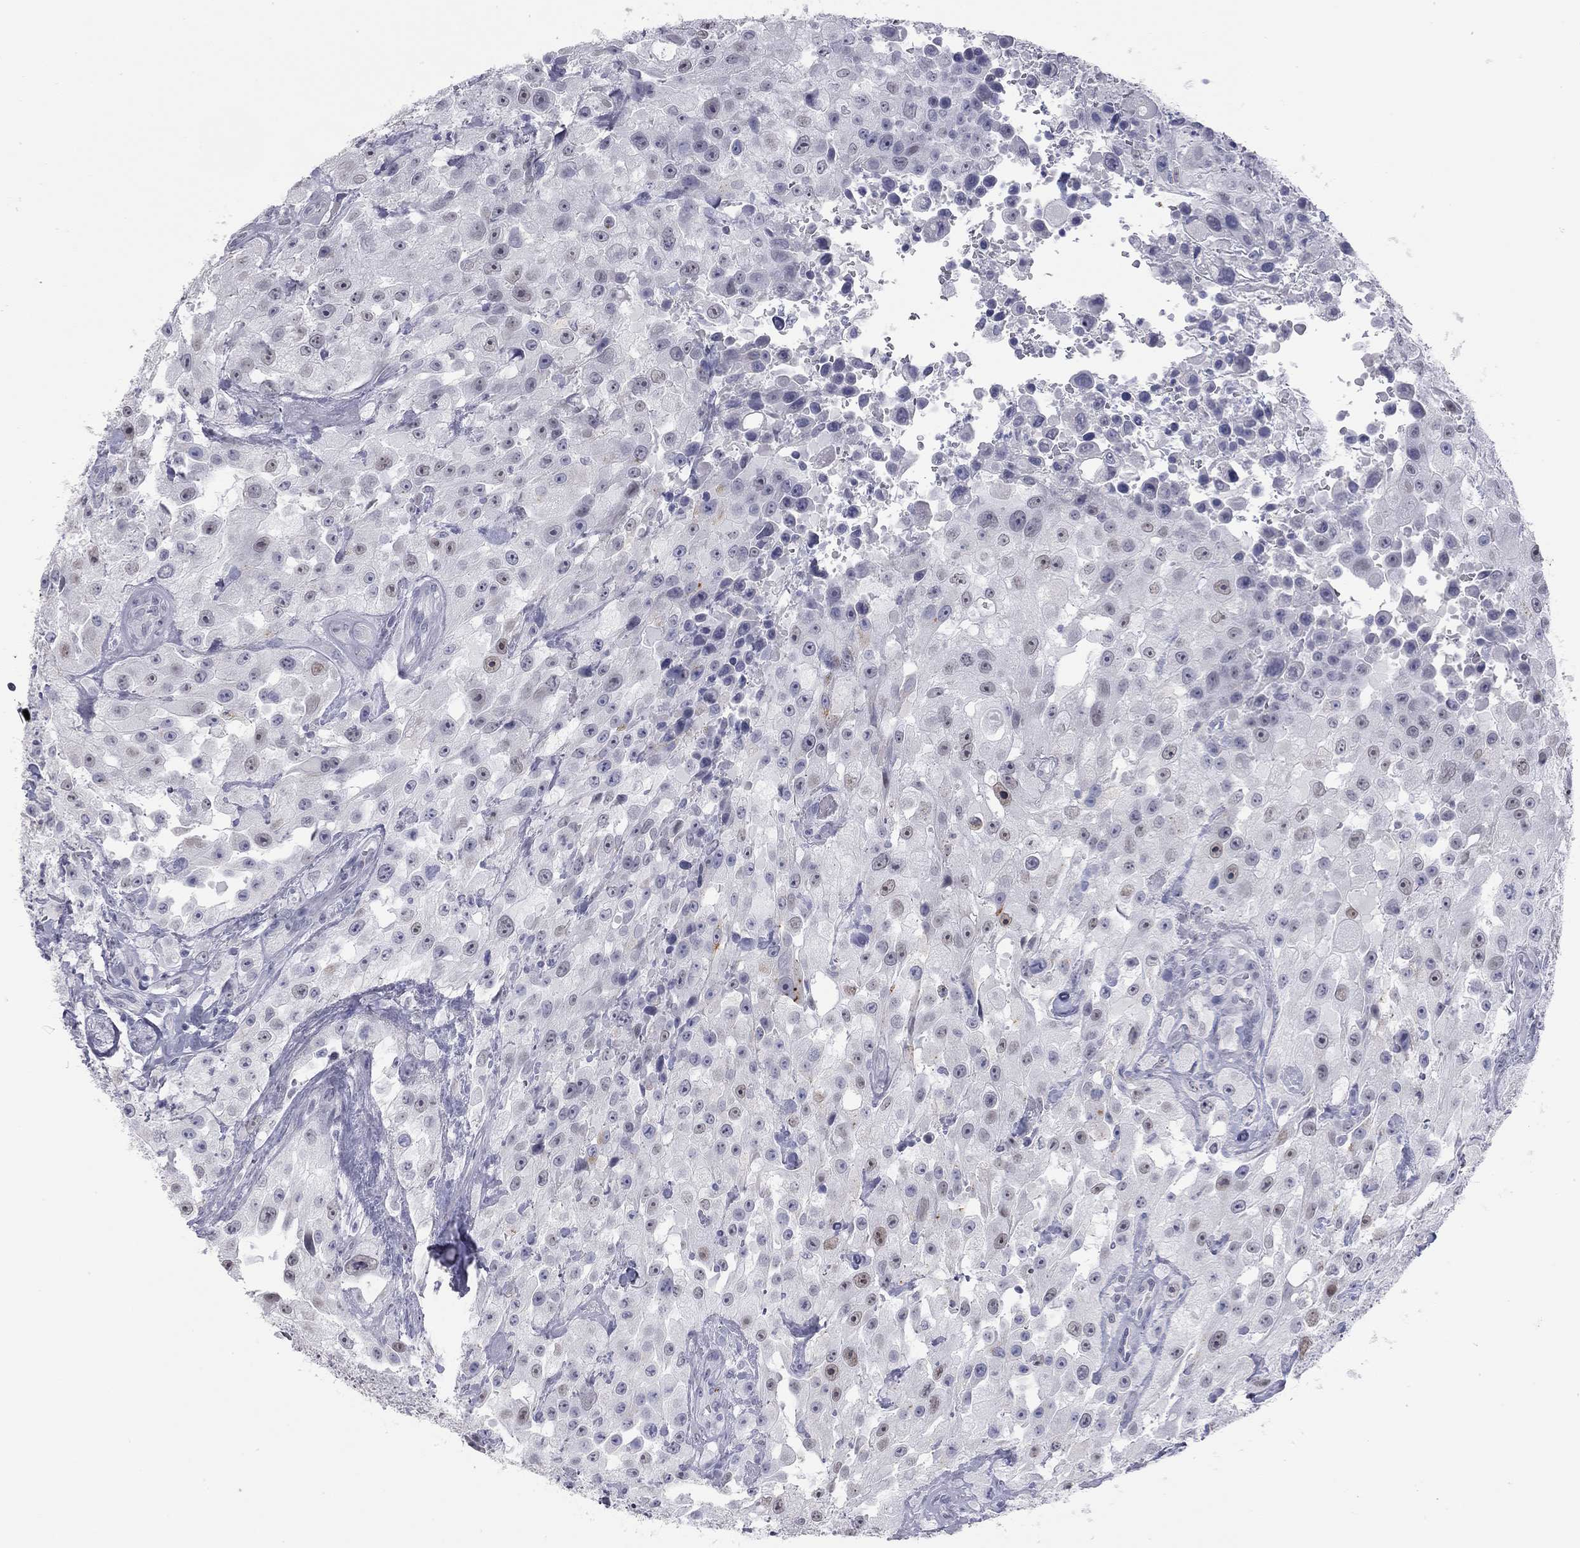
{"staining": {"intensity": "negative", "quantity": "none", "location": "none"}, "tissue": "urothelial cancer", "cell_type": "Tumor cells", "image_type": "cancer", "snomed": [{"axis": "morphology", "description": "Urothelial carcinoma, High grade"}, {"axis": "topography", "description": "Urinary bladder"}], "caption": "This micrograph is of high-grade urothelial carcinoma stained with immunohistochemistry to label a protein in brown with the nuclei are counter-stained blue. There is no expression in tumor cells.", "gene": "AK8", "patient": {"sex": "male", "age": 79}}